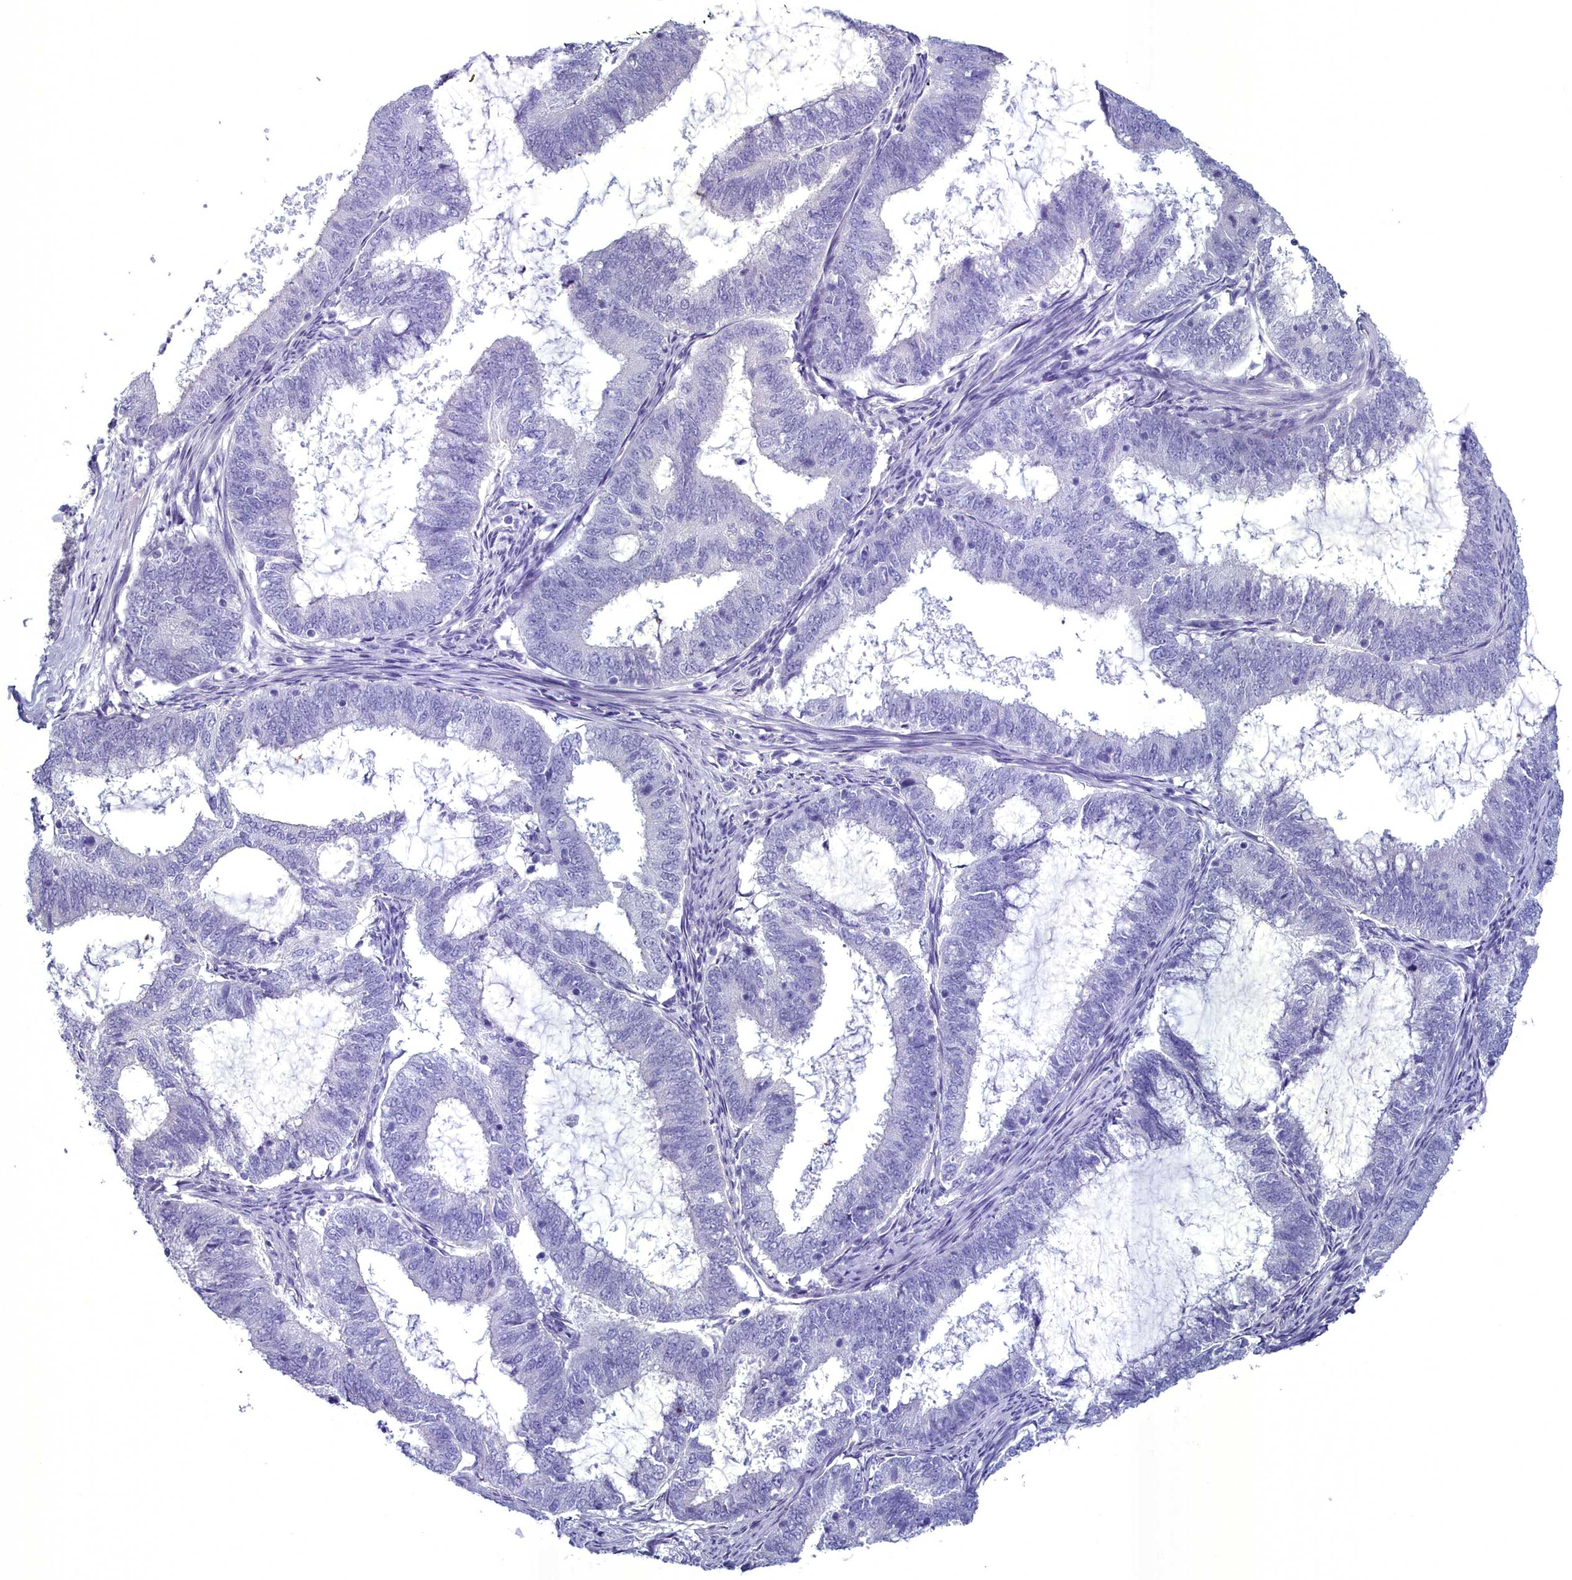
{"staining": {"intensity": "negative", "quantity": "none", "location": "none"}, "tissue": "endometrial cancer", "cell_type": "Tumor cells", "image_type": "cancer", "snomed": [{"axis": "morphology", "description": "Adenocarcinoma, NOS"}, {"axis": "topography", "description": "Endometrium"}], "caption": "IHC image of neoplastic tissue: human adenocarcinoma (endometrial) stained with DAB reveals no significant protein expression in tumor cells.", "gene": "MAP6", "patient": {"sex": "female", "age": 51}}